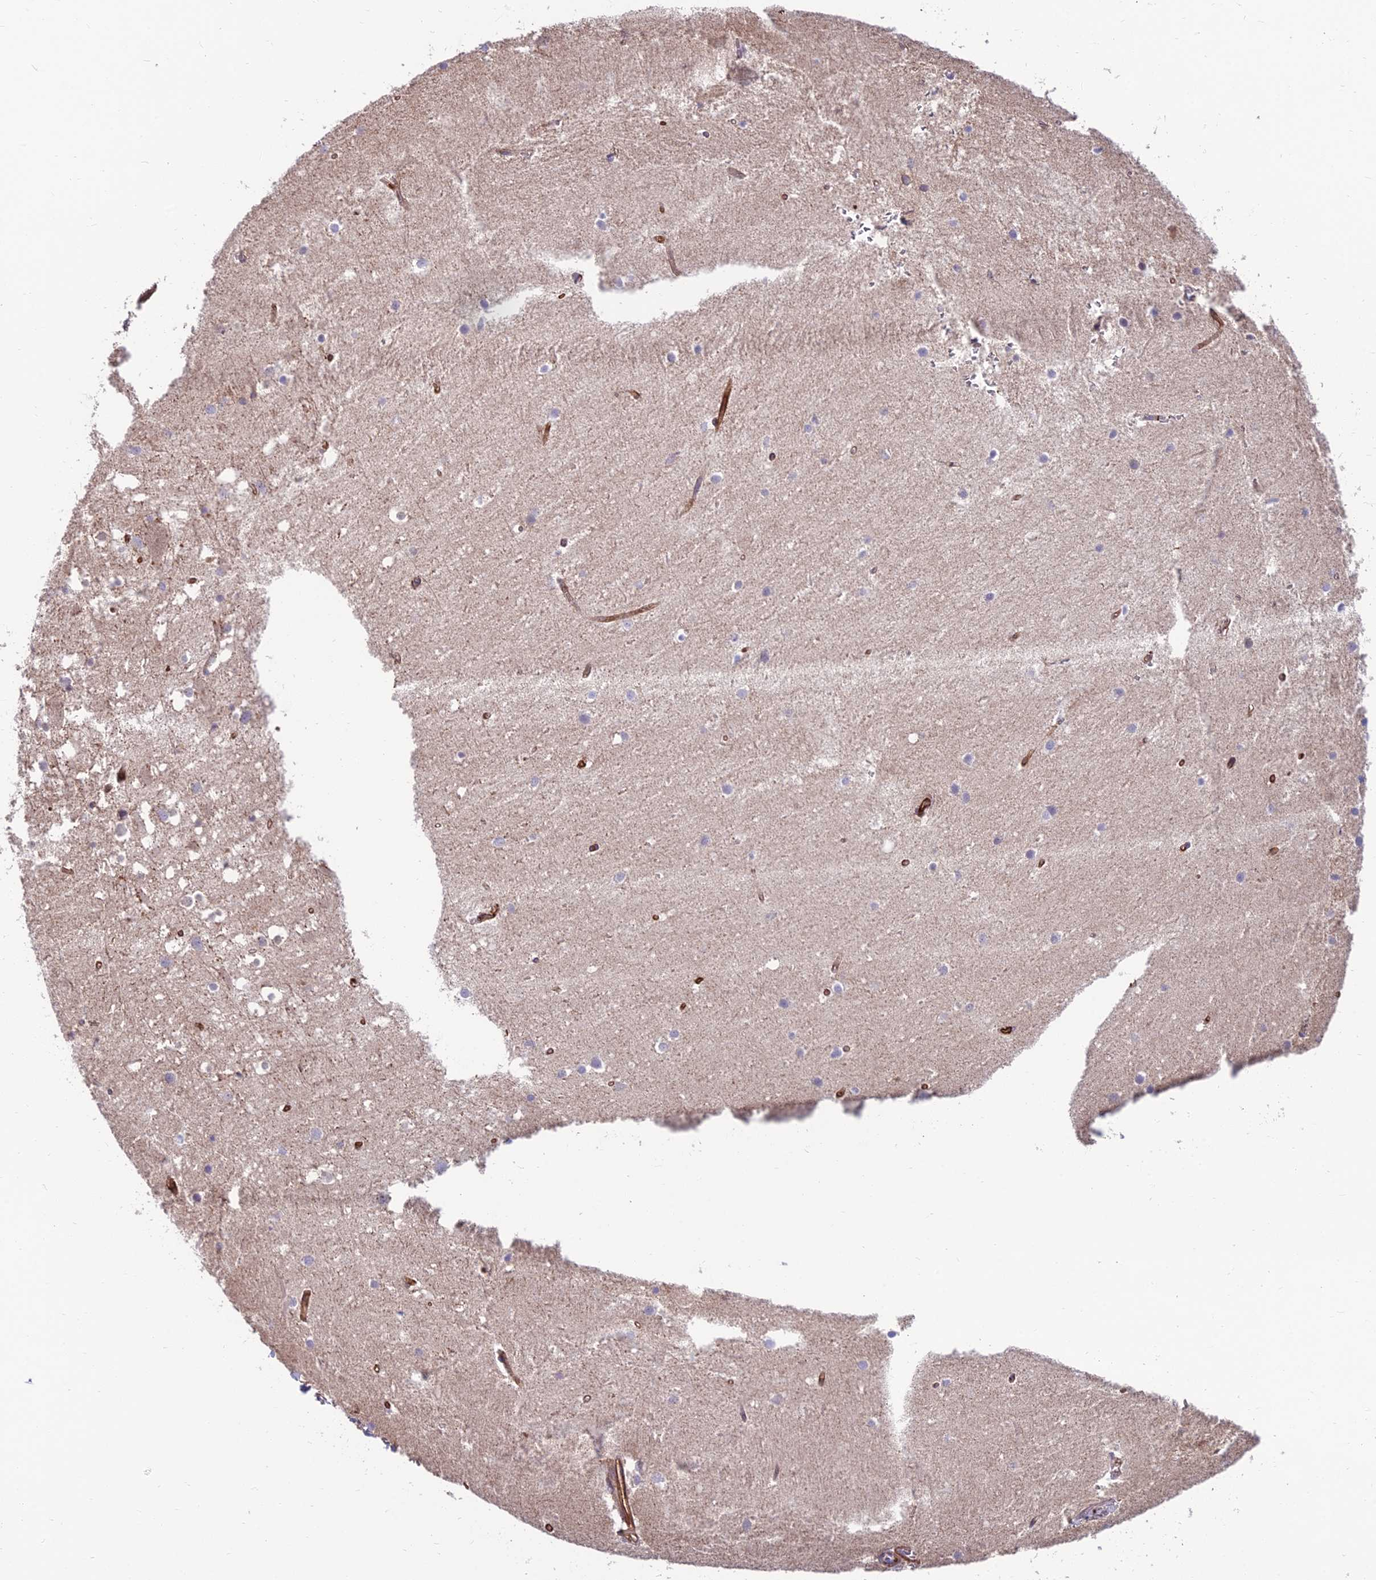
{"staining": {"intensity": "moderate", "quantity": "25%-75%", "location": "cytoplasmic/membranous"}, "tissue": "cerebellum", "cell_type": "Cells in granular layer", "image_type": "normal", "snomed": [{"axis": "morphology", "description": "Normal tissue, NOS"}, {"axis": "topography", "description": "Cerebellum"}], "caption": "DAB (3,3'-diaminobenzidine) immunohistochemical staining of unremarkable human cerebellum demonstrates moderate cytoplasmic/membranous protein positivity in approximately 25%-75% of cells in granular layer. The staining is performed using DAB (3,3'-diaminobenzidine) brown chromogen to label protein expression. The nuclei are counter-stained blue using hematoxylin.", "gene": "RTN4RL1", "patient": {"sex": "male", "age": 54}}